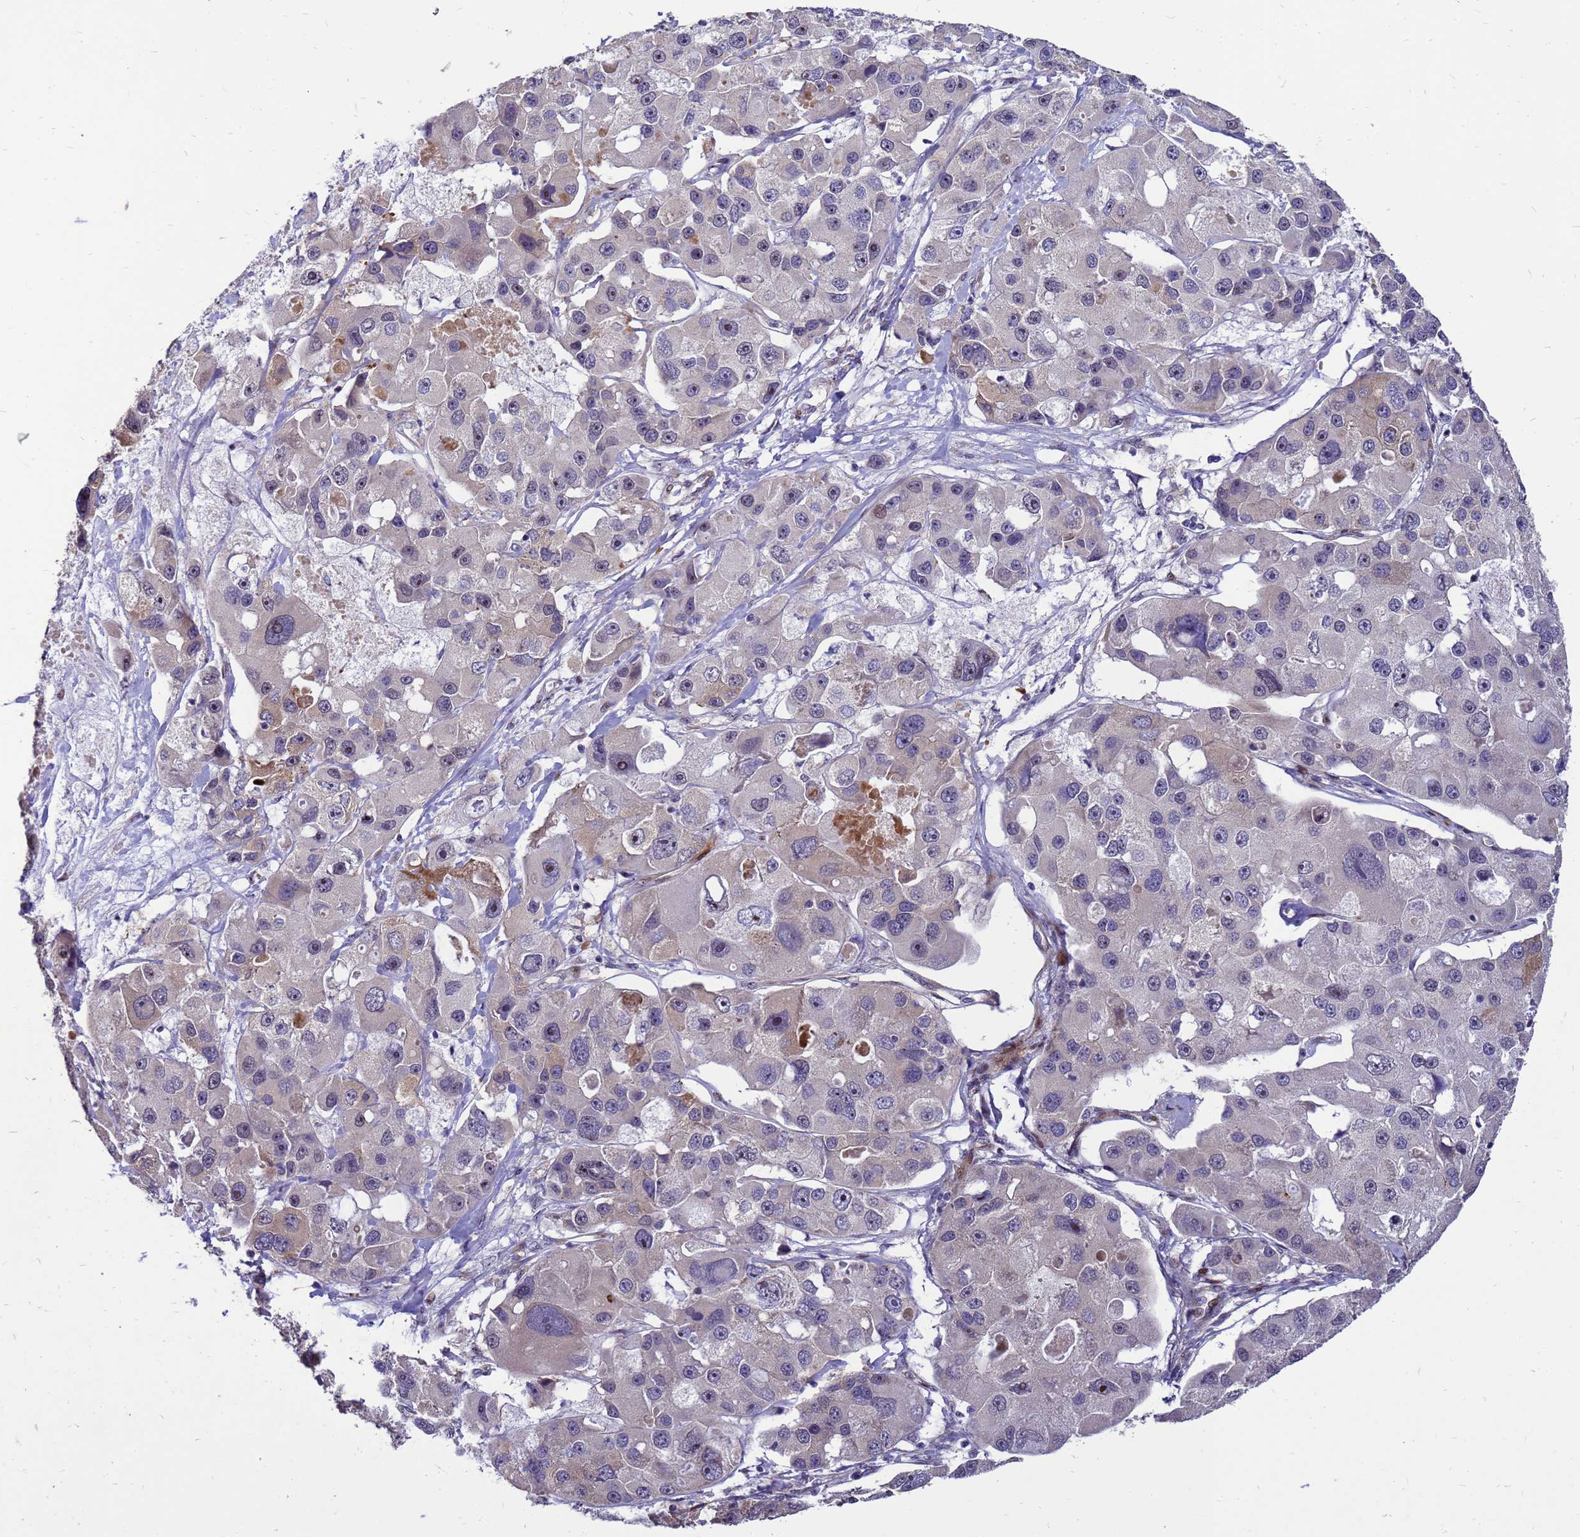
{"staining": {"intensity": "moderate", "quantity": "<25%", "location": "cytoplasmic/membranous"}, "tissue": "lung cancer", "cell_type": "Tumor cells", "image_type": "cancer", "snomed": [{"axis": "morphology", "description": "Adenocarcinoma, NOS"}, {"axis": "topography", "description": "Lung"}], "caption": "Brown immunohistochemical staining in lung cancer demonstrates moderate cytoplasmic/membranous expression in about <25% of tumor cells. (DAB = brown stain, brightfield microscopy at high magnification).", "gene": "RSPO1", "patient": {"sex": "female", "age": 54}}